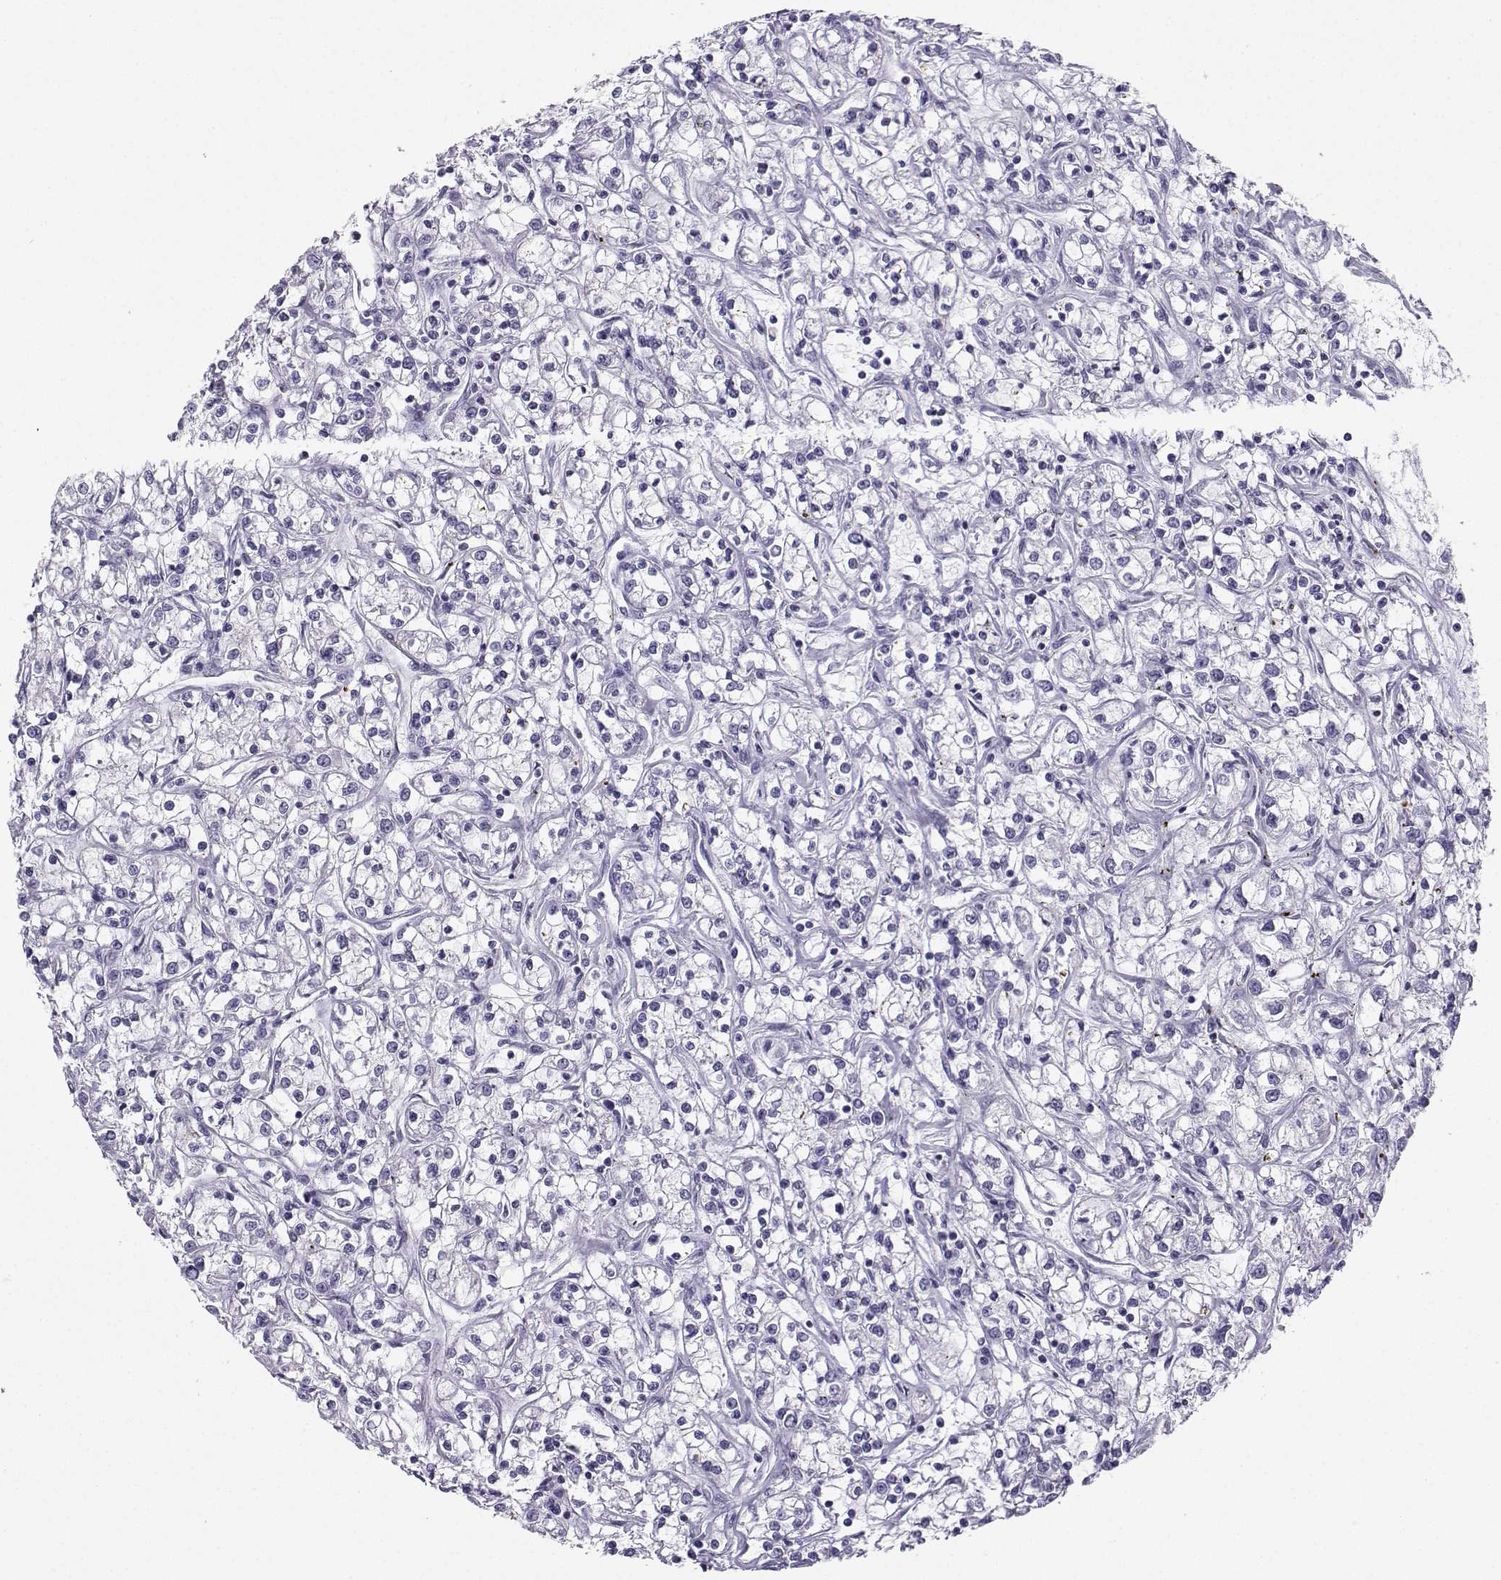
{"staining": {"intensity": "negative", "quantity": "none", "location": "none"}, "tissue": "renal cancer", "cell_type": "Tumor cells", "image_type": "cancer", "snomed": [{"axis": "morphology", "description": "Adenocarcinoma, NOS"}, {"axis": "topography", "description": "Kidney"}], "caption": "Immunohistochemistry (IHC) micrograph of human renal cancer (adenocarcinoma) stained for a protein (brown), which reveals no staining in tumor cells. (DAB immunohistochemistry with hematoxylin counter stain).", "gene": "NEFL", "patient": {"sex": "female", "age": 59}}